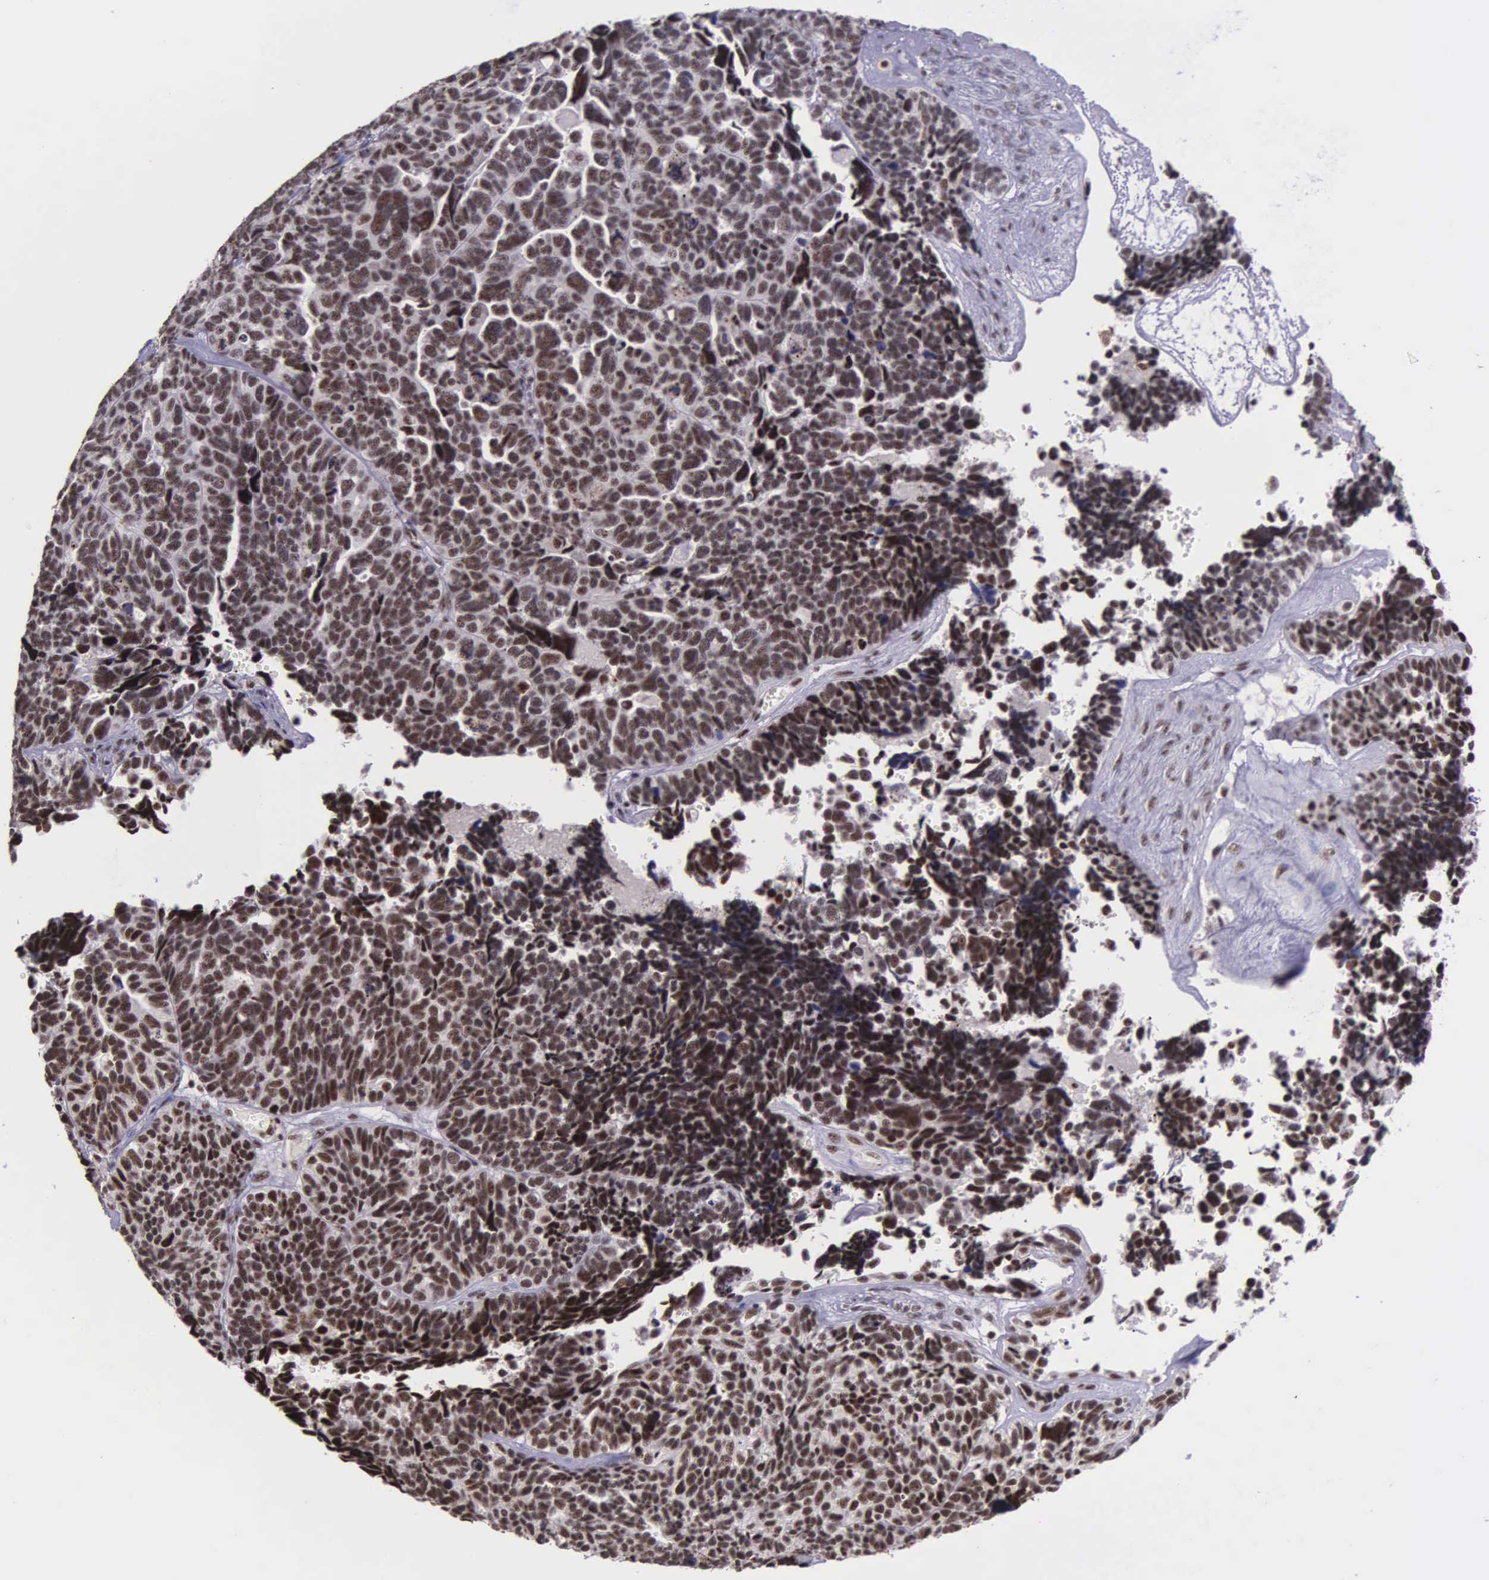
{"staining": {"intensity": "moderate", "quantity": ">75%", "location": "nuclear"}, "tissue": "ovarian cancer", "cell_type": "Tumor cells", "image_type": "cancer", "snomed": [{"axis": "morphology", "description": "Cystadenocarcinoma, serous, NOS"}, {"axis": "topography", "description": "Ovary"}], "caption": "Human serous cystadenocarcinoma (ovarian) stained for a protein (brown) exhibits moderate nuclear positive positivity in about >75% of tumor cells.", "gene": "FAM47A", "patient": {"sex": "female", "age": 77}}